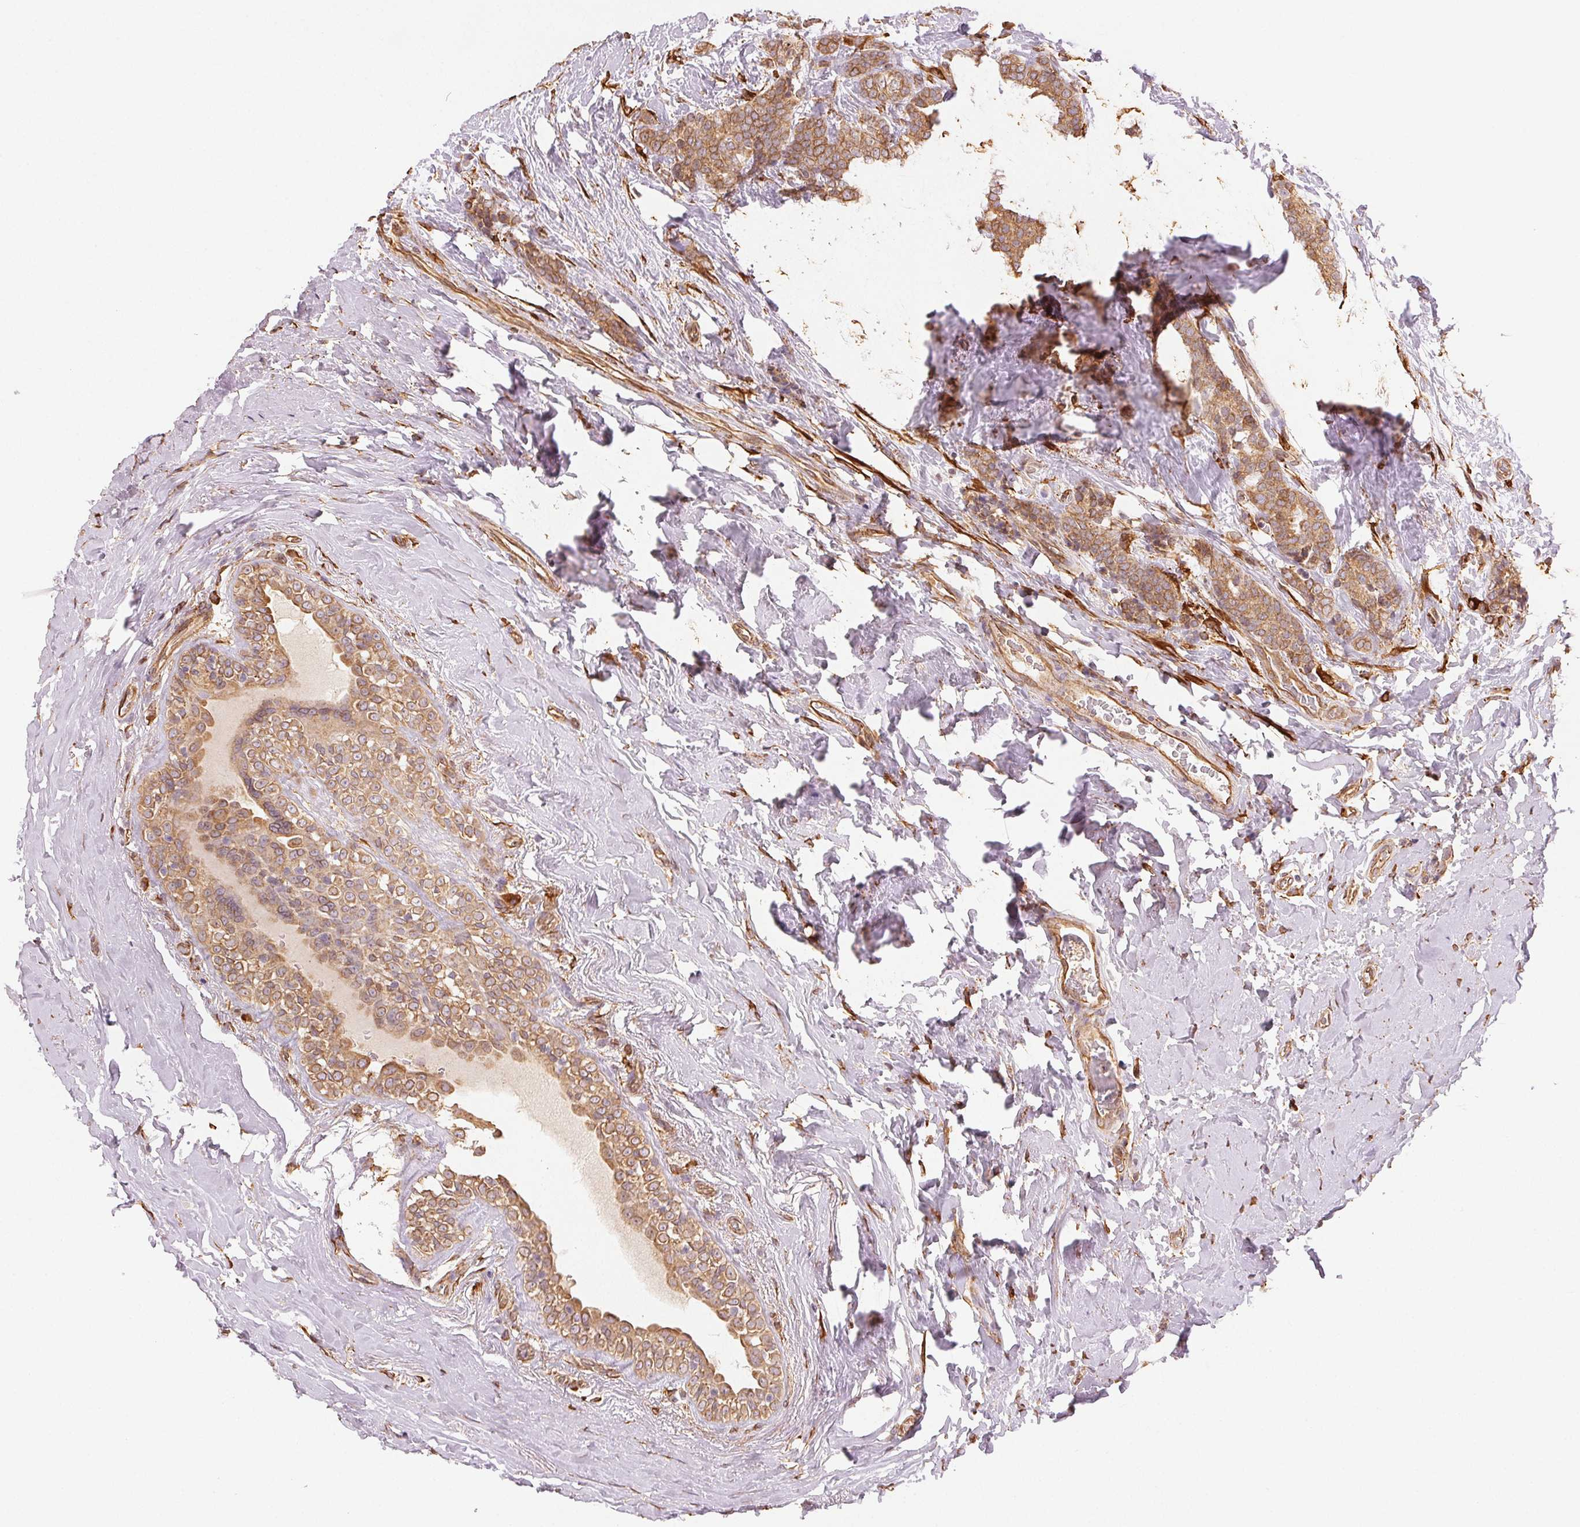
{"staining": {"intensity": "moderate", "quantity": ">75%", "location": "cytoplasmic/membranous"}, "tissue": "breast cancer", "cell_type": "Tumor cells", "image_type": "cancer", "snomed": [{"axis": "morphology", "description": "Normal tissue, NOS"}, {"axis": "morphology", "description": "Duct carcinoma"}, {"axis": "topography", "description": "Breast"}], "caption": "A high-resolution histopathology image shows immunohistochemistry staining of breast cancer (intraductal carcinoma), which reveals moderate cytoplasmic/membranous expression in approximately >75% of tumor cells. (brown staining indicates protein expression, while blue staining denotes nuclei).", "gene": "RCN3", "patient": {"sex": "female", "age": 77}}